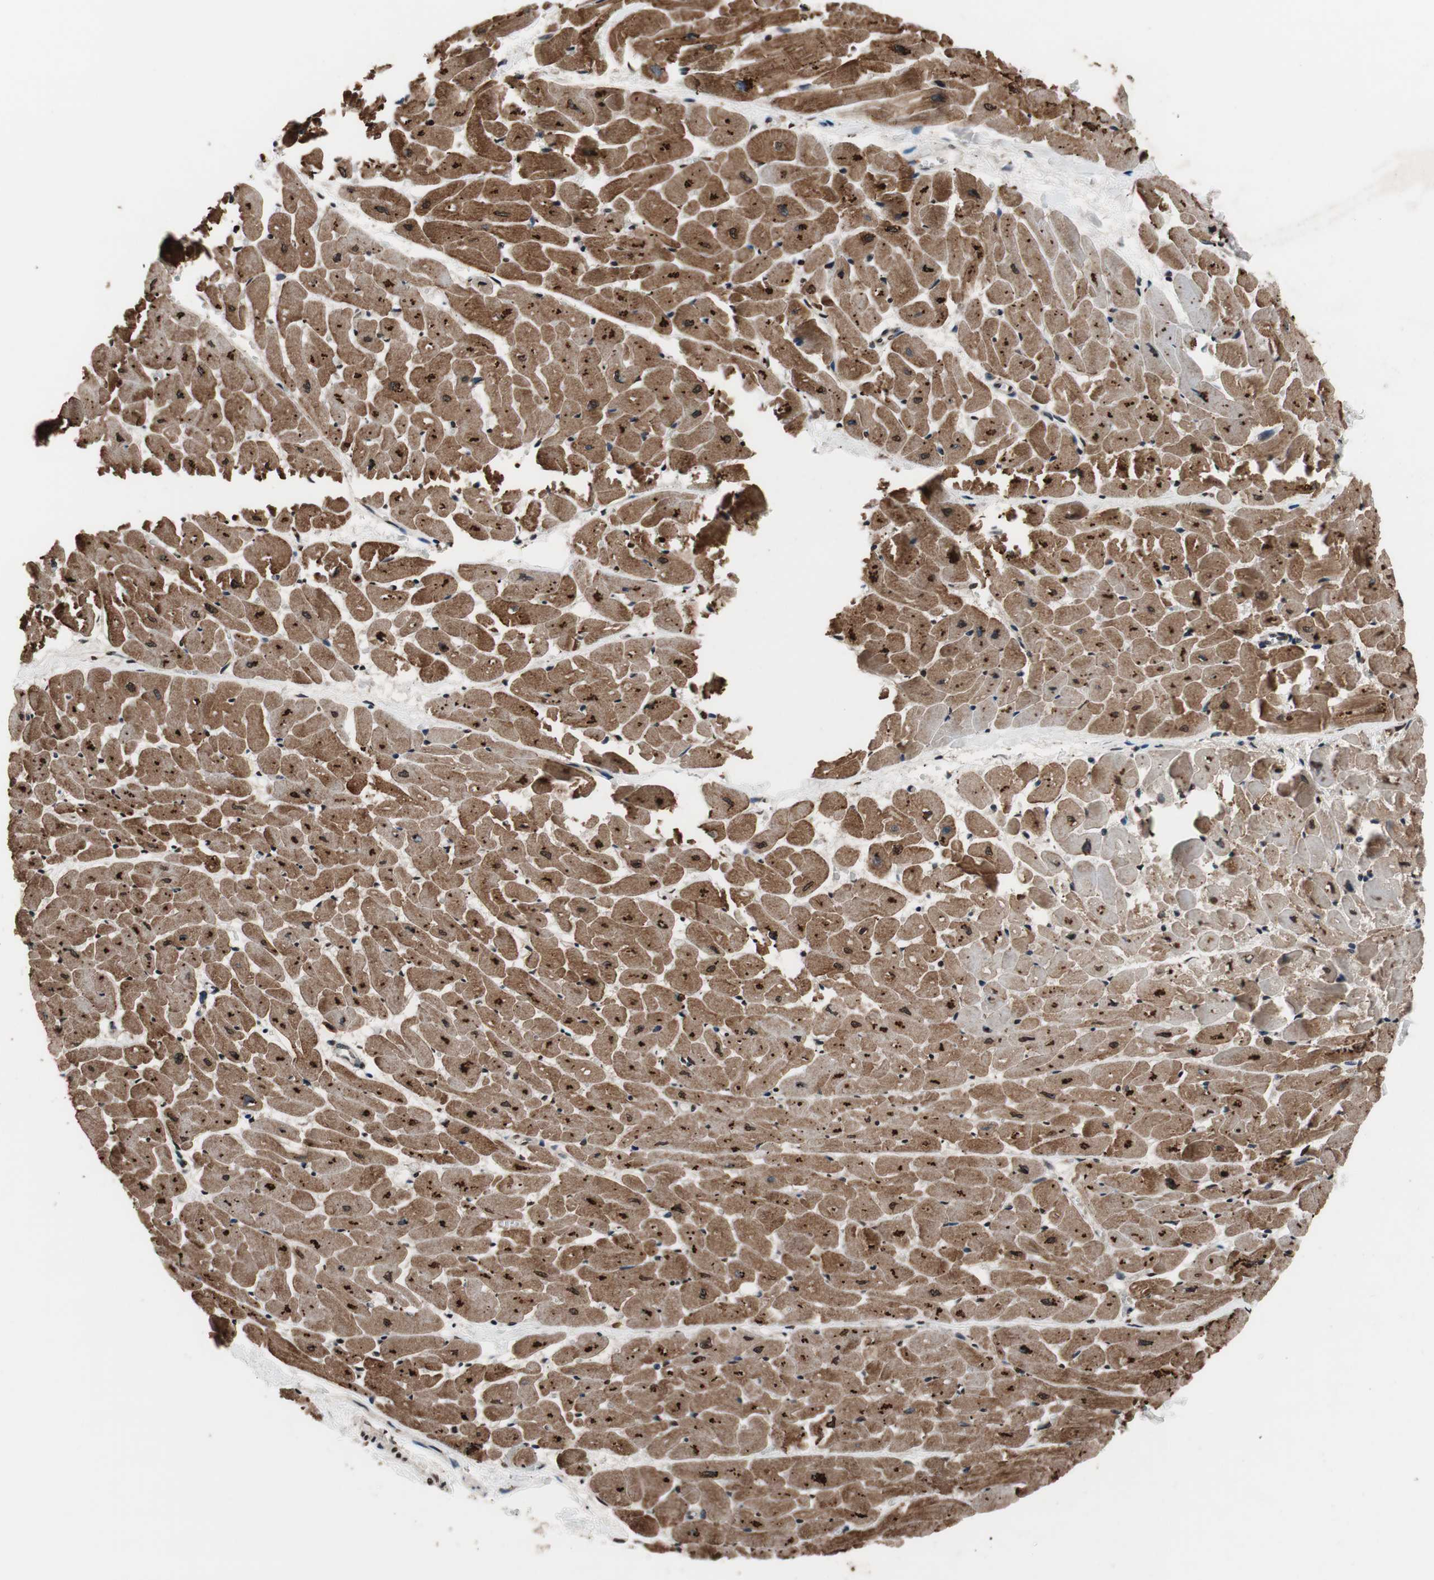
{"staining": {"intensity": "moderate", "quantity": ">75%", "location": "cytoplasmic/membranous"}, "tissue": "heart muscle", "cell_type": "Cardiomyocytes", "image_type": "normal", "snomed": [{"axis": "morphology", "description": "Normal tissue, NOS"}, {"axis": "topography", "description": "Heart"}], "caption": "Immunohistochemistry (IHC) of unremarkable heart muscle displays medium levels of moderate cytoplasmic/membranous positivity in approximately >75% of cardiomyocytes.", "gene": "RFC1", "patient": {"sex": "female", "age": 19}}